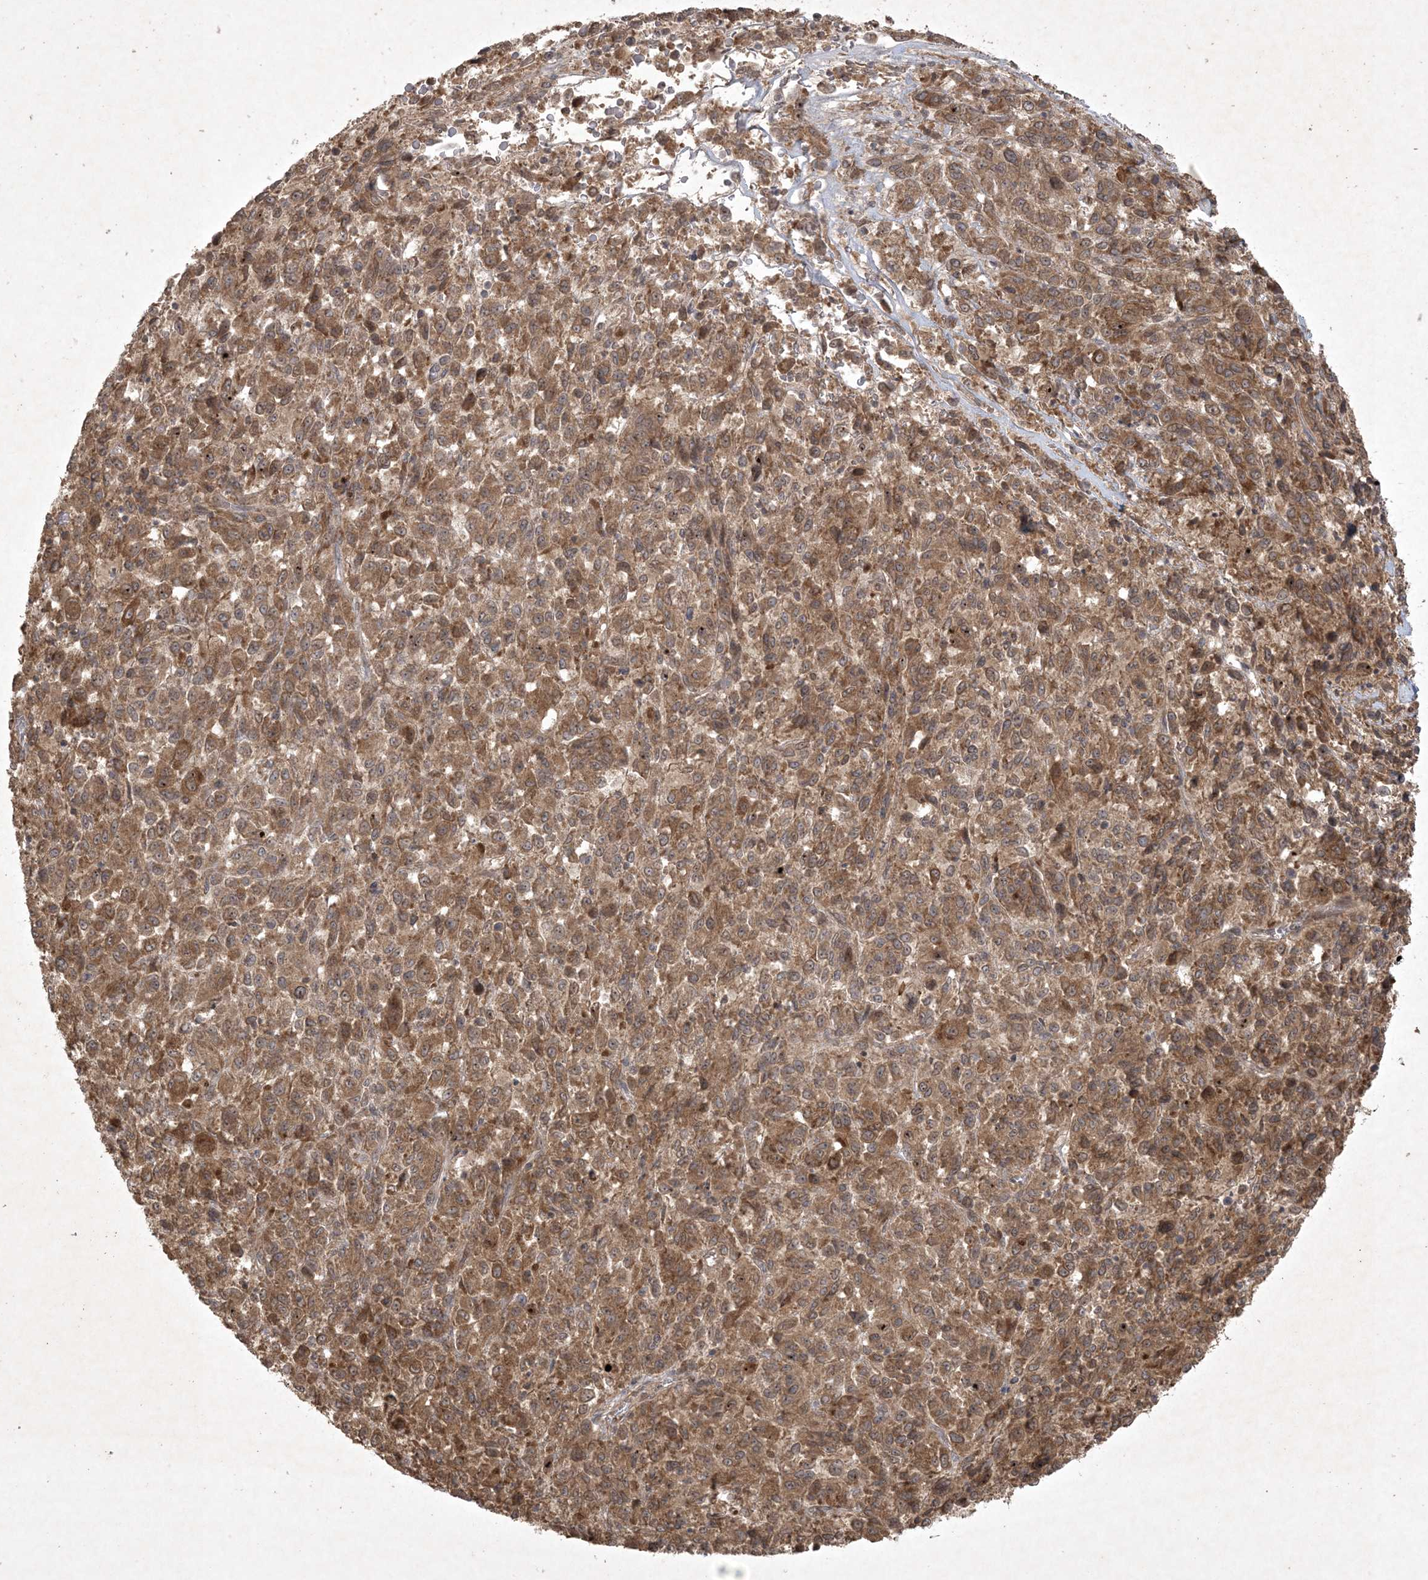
{"staining": {"intensity": "moderate", "quantity": ">75%", "location": "cytoplasmic/membranous,nuclear"}, "tissue": "melanoma", "cell_type": "Tumor cells", "image_type": "cancer", "snomed": [{"axis": "morphology", "description": "Malignant melanoma, Metastatic site"}, {"axis": "topography", "description": "Lung"}], "caption": "This image exhibits immunohistochemistry (IHC) staining of malignant melanoma (metastatic site), with medium moderate cytoplasmic/membranous and nuclear positivity in approximately >75% of tumor cells.", "gene": "NRBP2", "patient": {"sex": "male", "age": 64}}